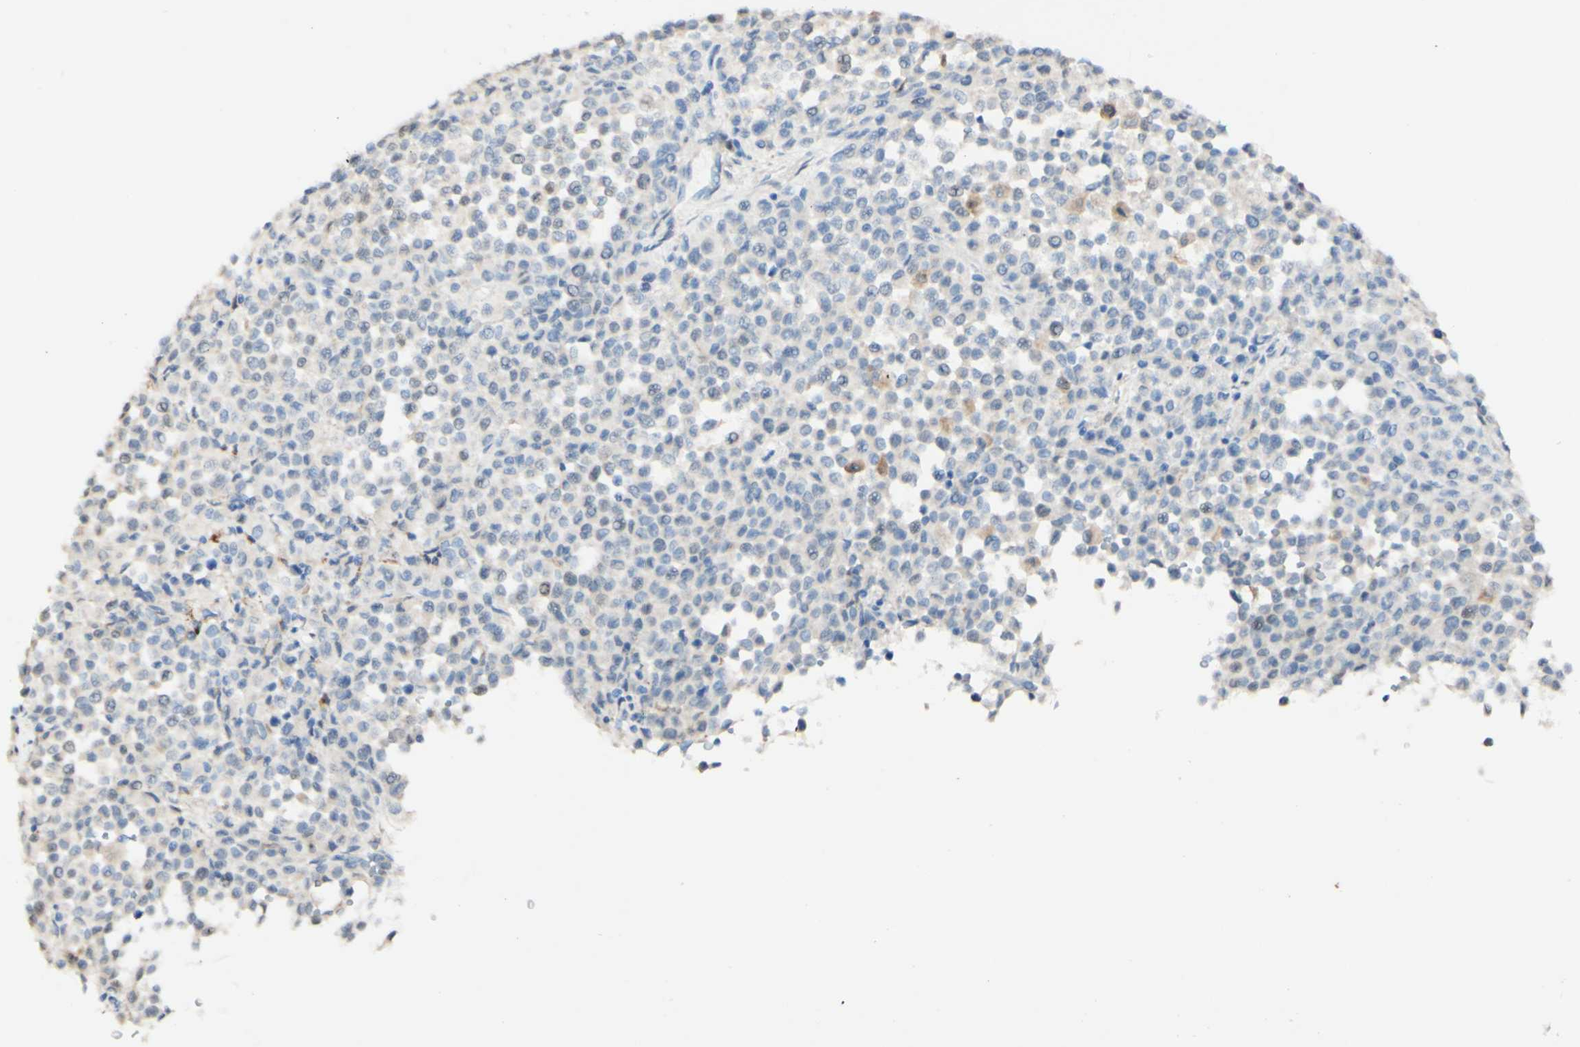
{"staining": {"intensity": "weak", "quantity": "<25%", "location": "cytoplasmic/membranous"}, "tissue": "melanoma", "cell_type": "Tumor cells", "image_type": "cancer", "snomed": [{"axis": "morphology", "description": "Malignant melanoma, Metastatic site"}, {"axis": "topography", "description": "Pancreas"}], "caption": "Immunohistochemical staining of malignant melanoma (metastatic site) shows no significant staining in tumor cells.", "gene": "FGF4", "patient": {"sex": "female", "age": 30}}